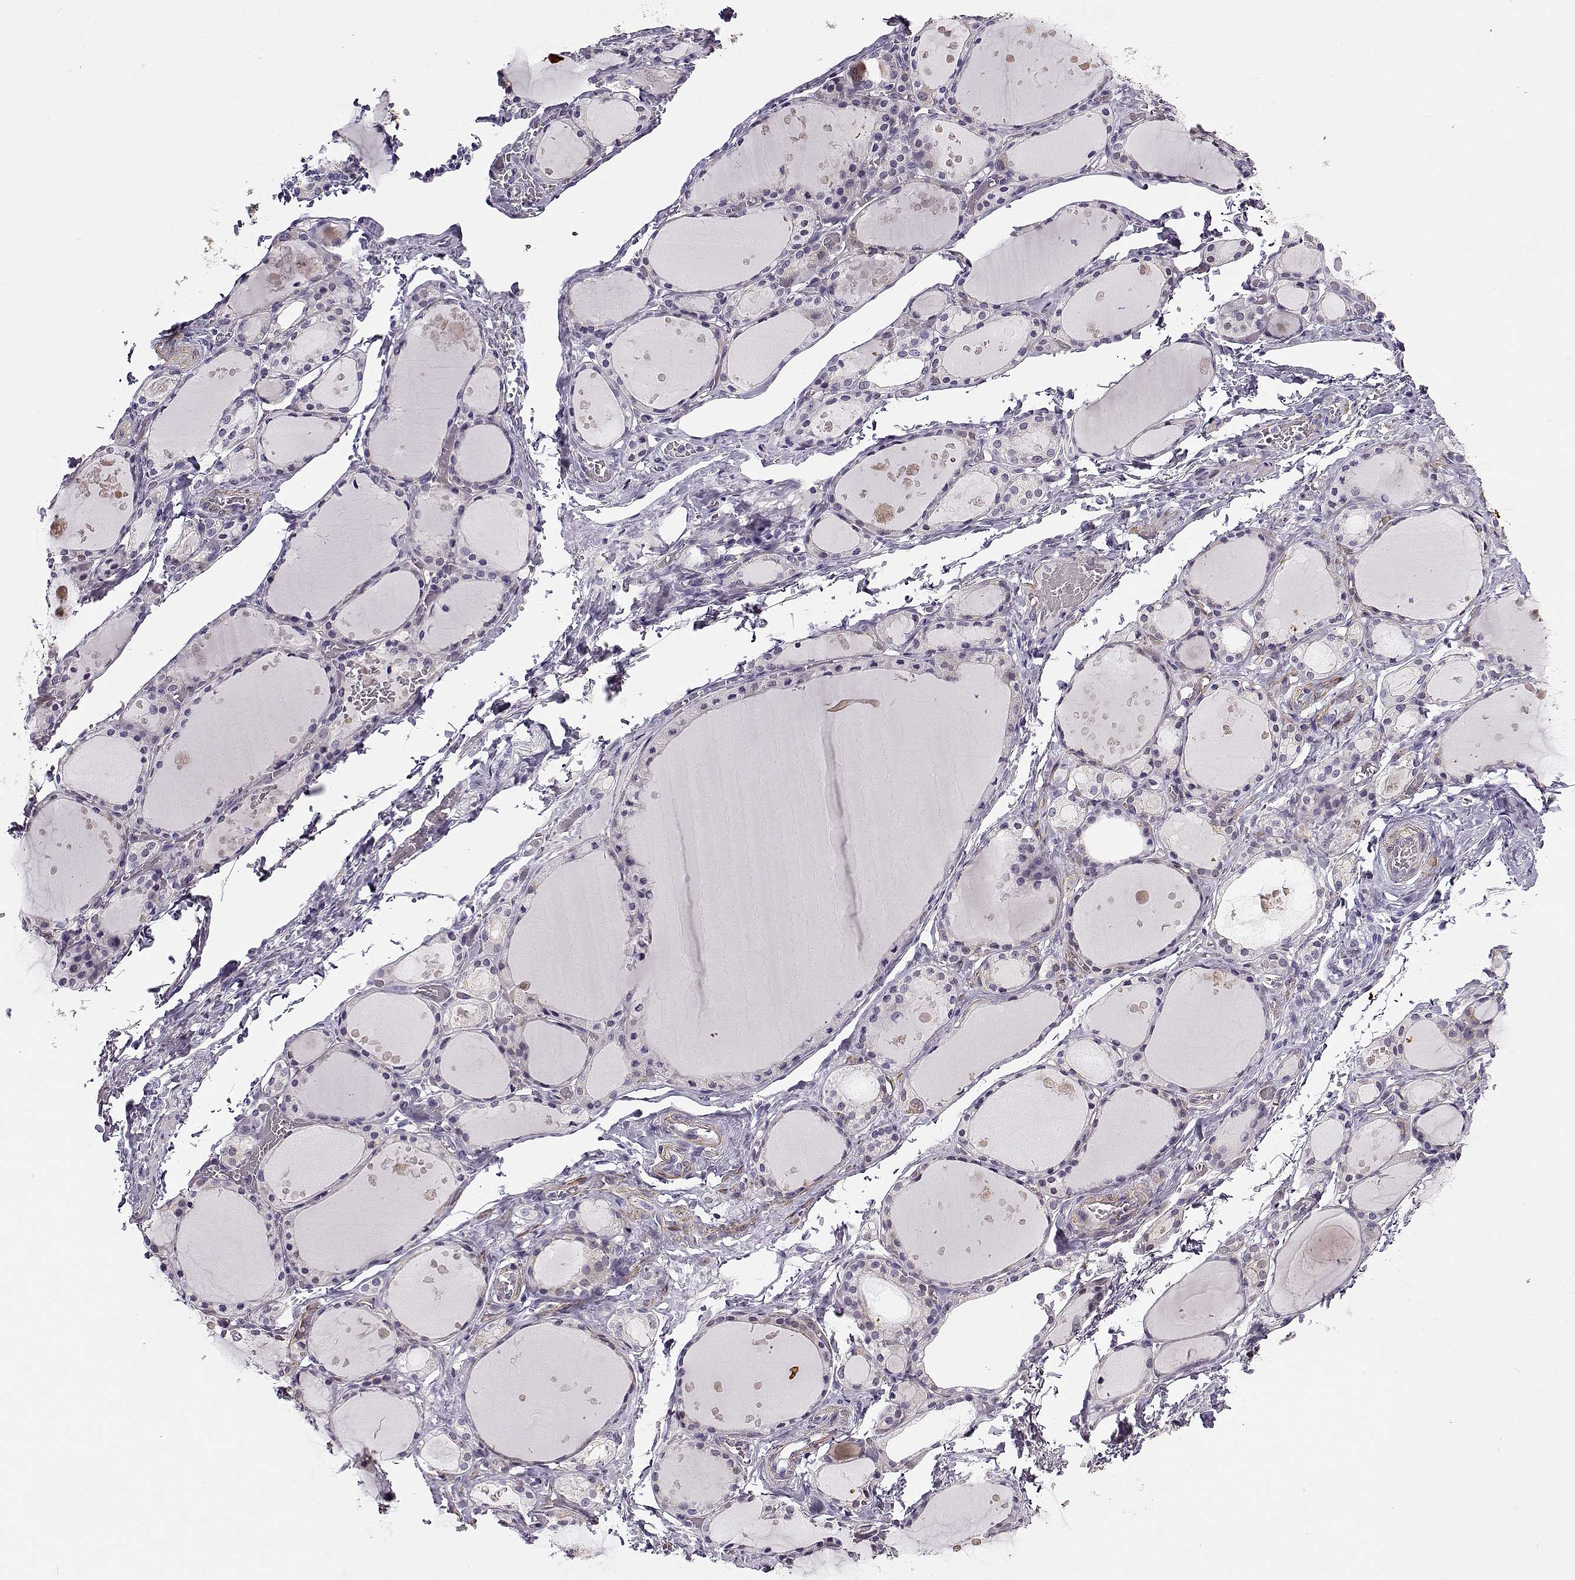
{"staining": {"intensity": "negative", "quantity": "none", "location": "none"}, "tissue": "thyroid gland", "cell_type": "Glandular cells", "image_type": "normal", "snomed": [{"axis": "morphology", "description": "Normal tissue, NOS"}, {"axis": "topography", "description": "Thyroid gland"}], "caption": "Immunohistochemical staining of benign thyroid gland displays no significant staining in glandular cells.", "gene": "UCP3", "patient": {"sex": "male", "age": 68}}